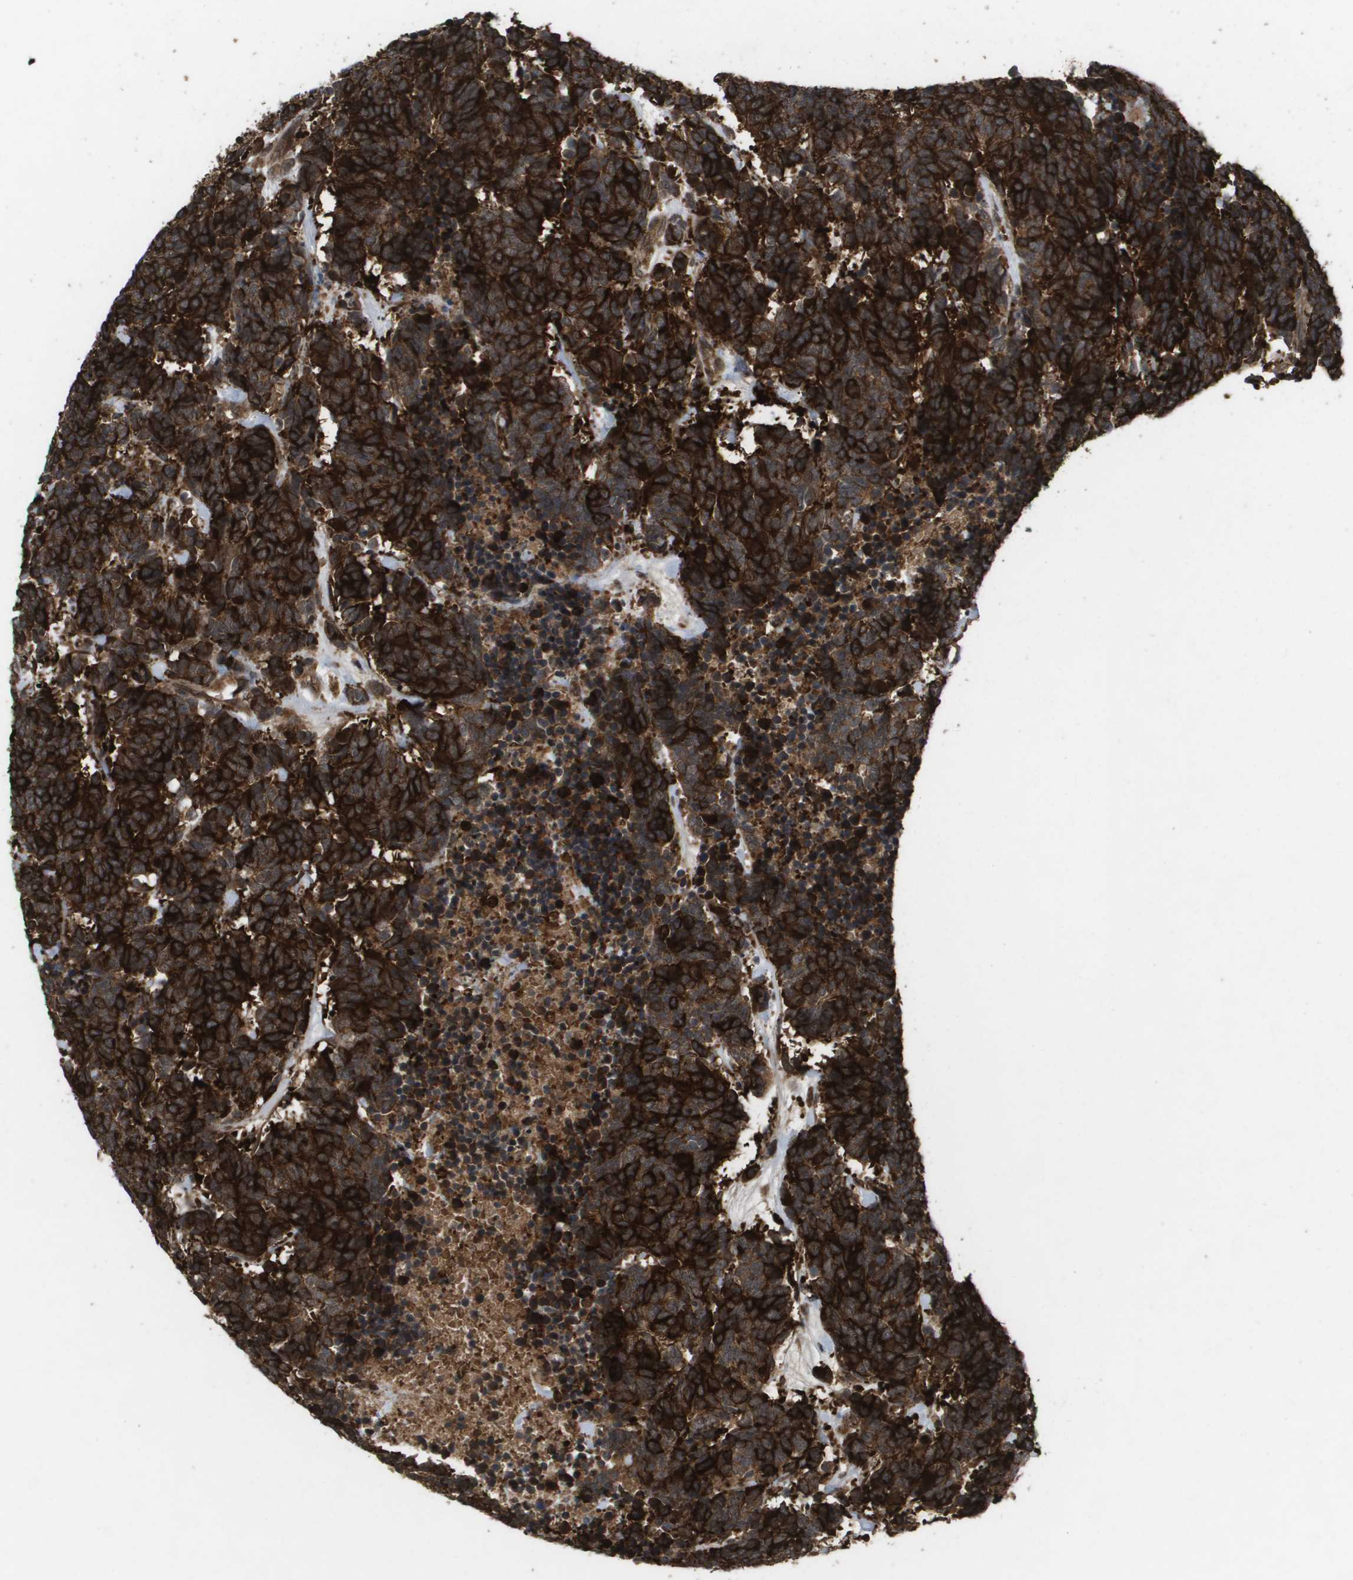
{"staining": {"intensity": "strong", "quantity": ">75%", "location": "cytoplasmic/membranous"}, "tissue": "carcinoid", "cell_type": "Tumor cells", "image_type": "cancer", "snomed": [{"axis": "morphology", "description": "Carcinoma, NOS"}, {"axis": "morphology", "description": "Carcinoid, malignant, NOS"}, {"axis": "topography", "description": "Urinary bladder"}], "caption": "Protein expression analysis of human carcinoid reveals strong cytoplasmic/membranous expression in about >75% of tumor cells.", "gene": "KIF11", "patient": {"sex": "male", "age": 57}}